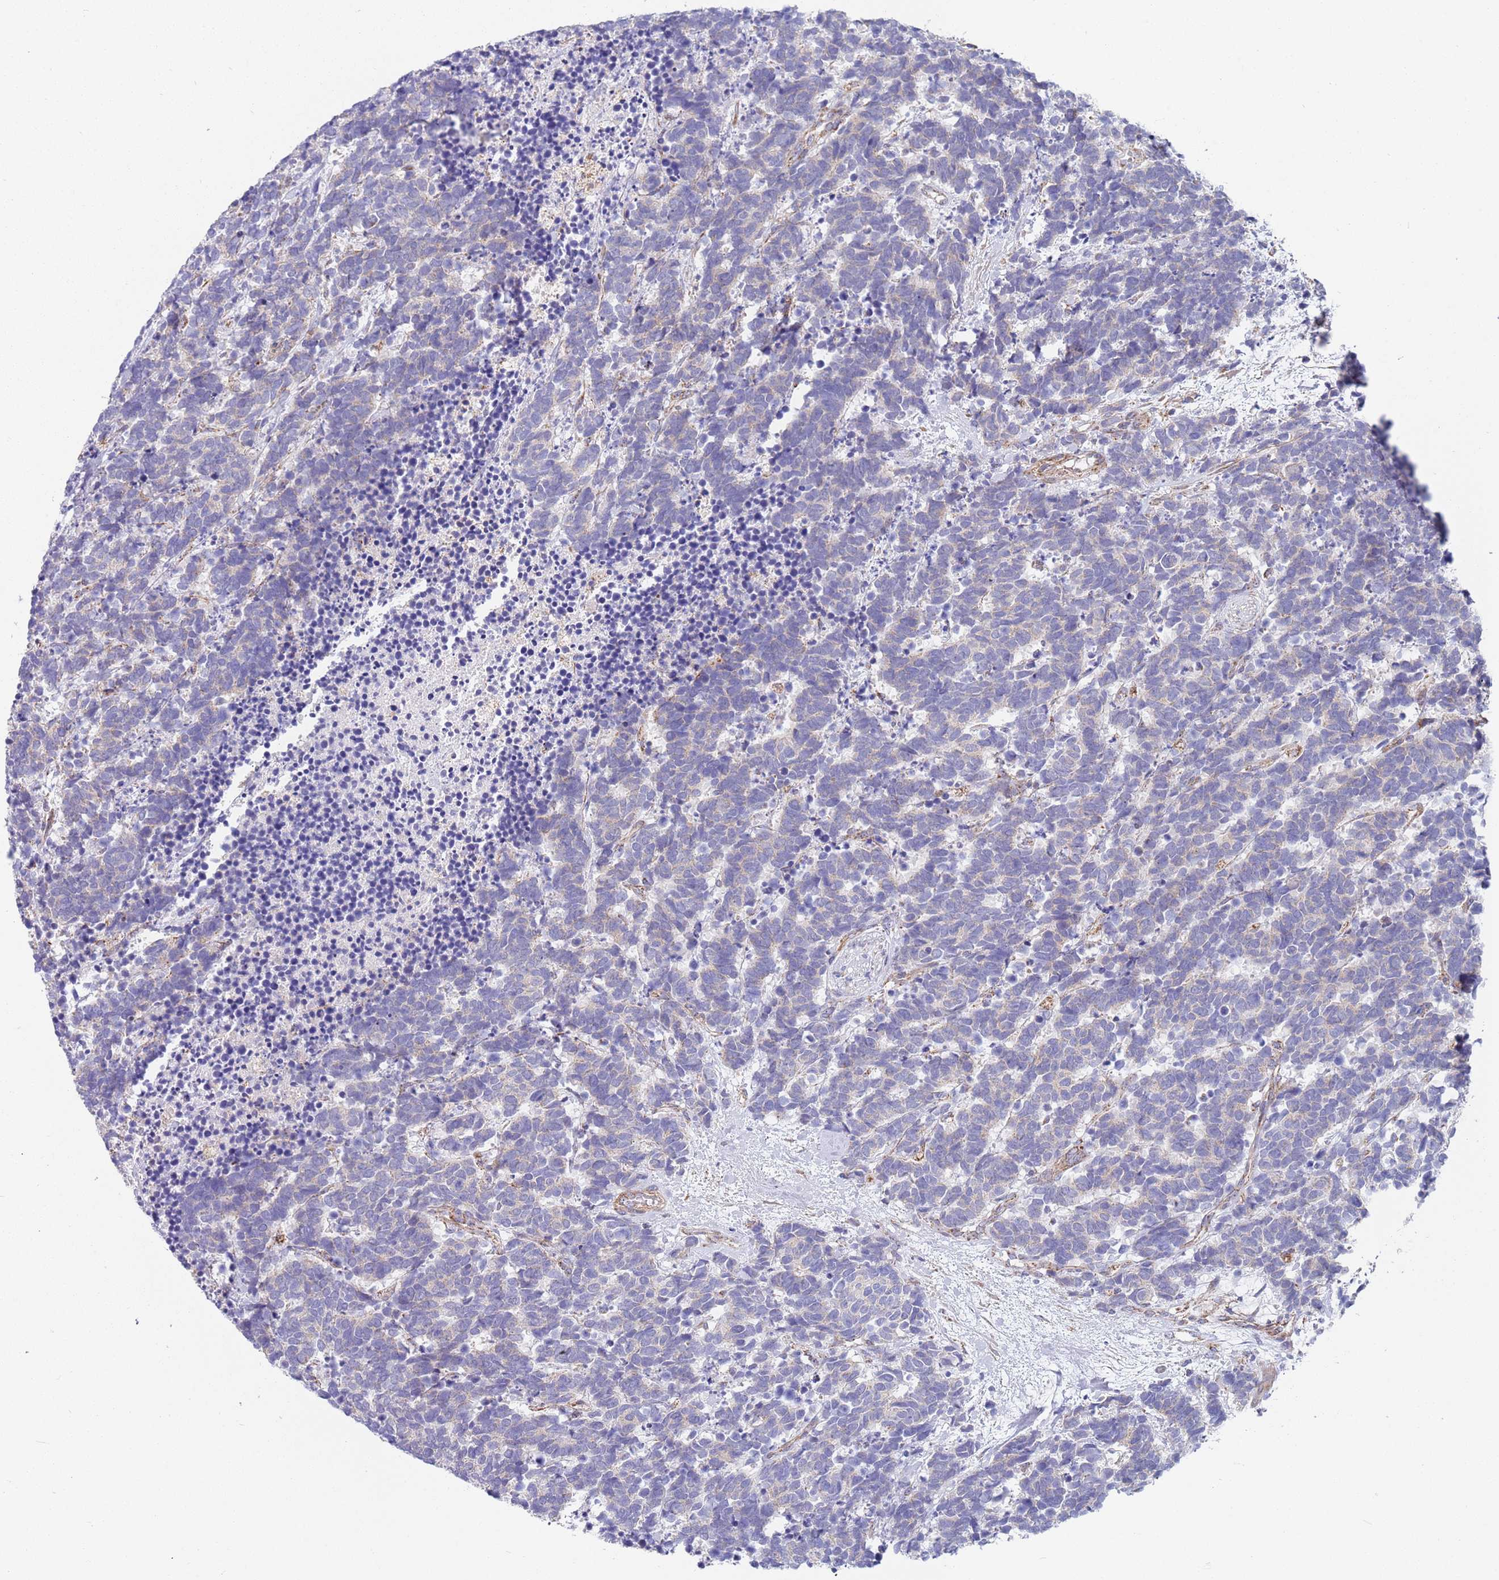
{"staining": {"intensity": "negative", "quantity": "none", "location": "none"}, "tissue": "carcinoid", "cell_type": "Tumor cells", "image_type": "cancer", "snomed": [{"axis": "morphology", "description": "Carcinoma, NOS"}, {"axis": "morphology", "description": "Carcinoid, malignant, NOS"}, {"axis": "topography", "description": "Prostate"}], "caption": "Histopathology image shows no protein expression in tumor cells of carcinoid tissue.", "gene": "PWWP3A", "patient": {"sex": "male", "age": 57}}